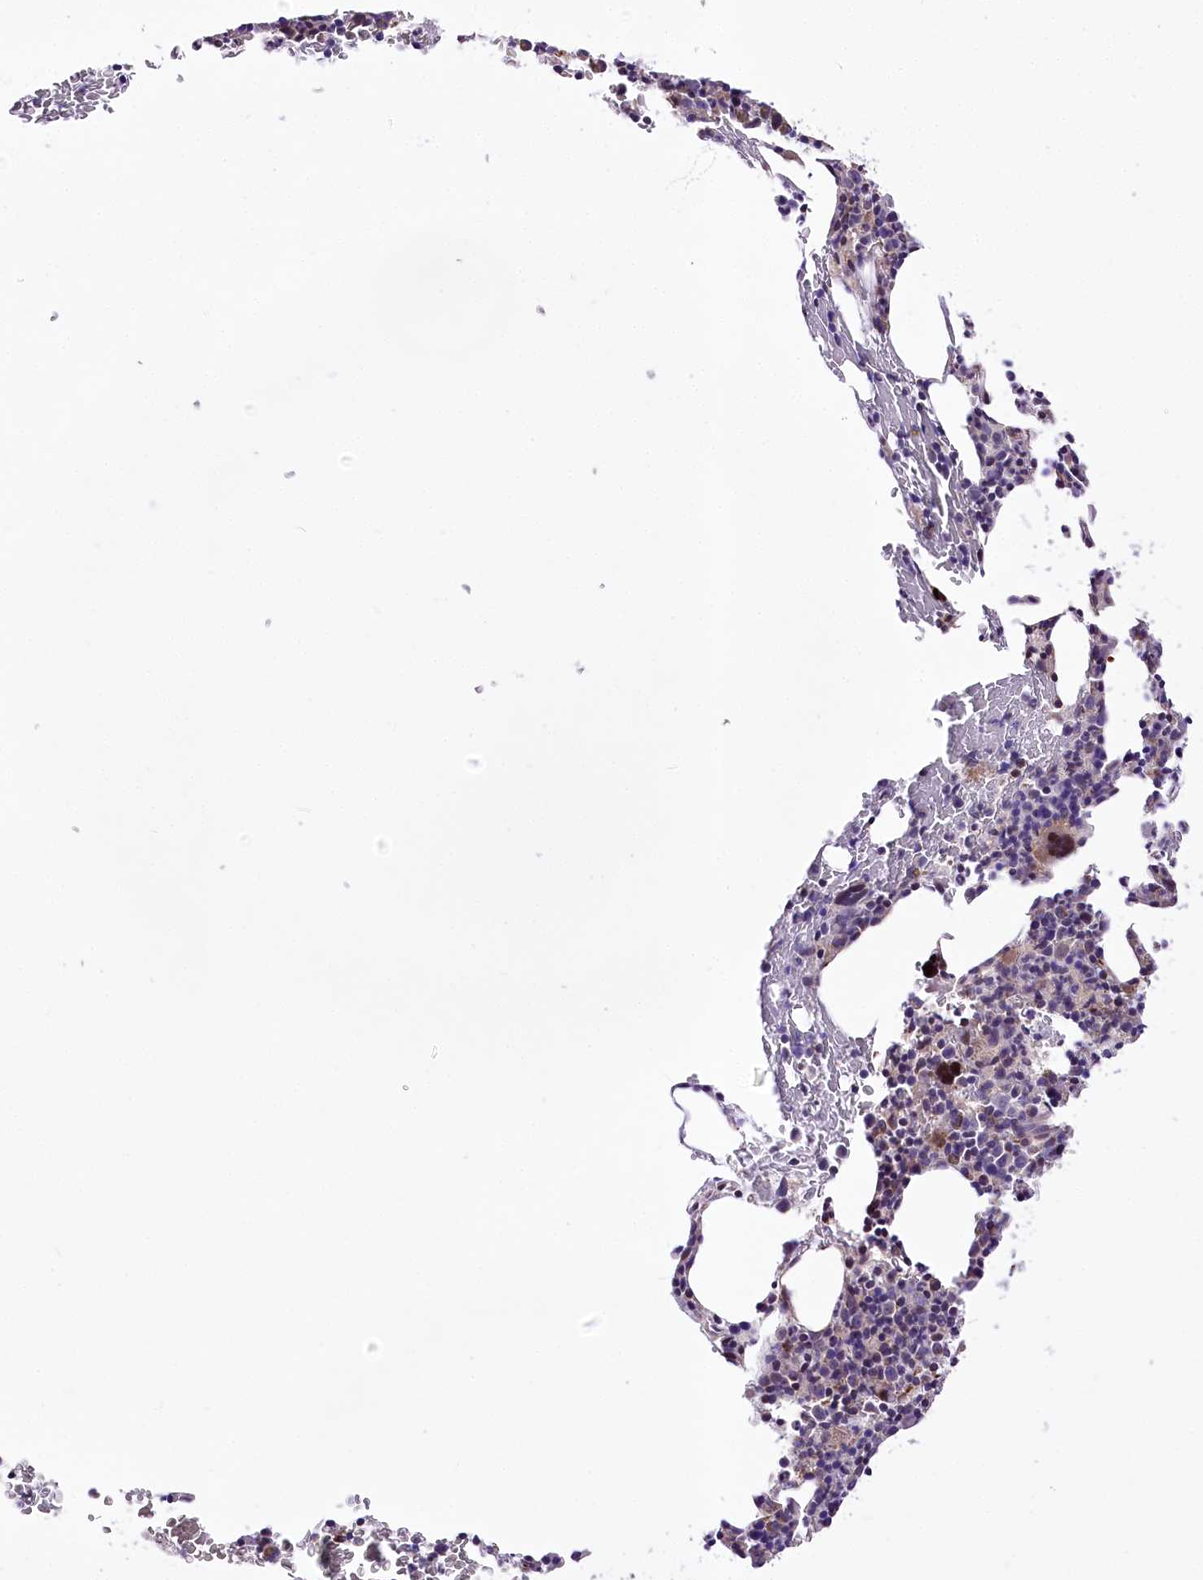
{"staining": {"intensity": "moderate", "quantity": "<25%", "location": "cytoplasmic/membranous,nuclear"}, "tissue": "bone marrow", "cell_type": "Hematopoietic cells", "image_type": "normal", "snomed": [{"axis": "morphology", "description": "Normal tissue, NOS"}, {"axis": "topography", "description": "Bone marrow"}], "caption": "Immunohistochemical staining of normal human bone marrow shows moderate cytoplasmic/membranous,nuclear protein staining in about <25% of hematopoietic cells.", "gene": "ATE1", "patient": {"sex": "male", "age": 79}}